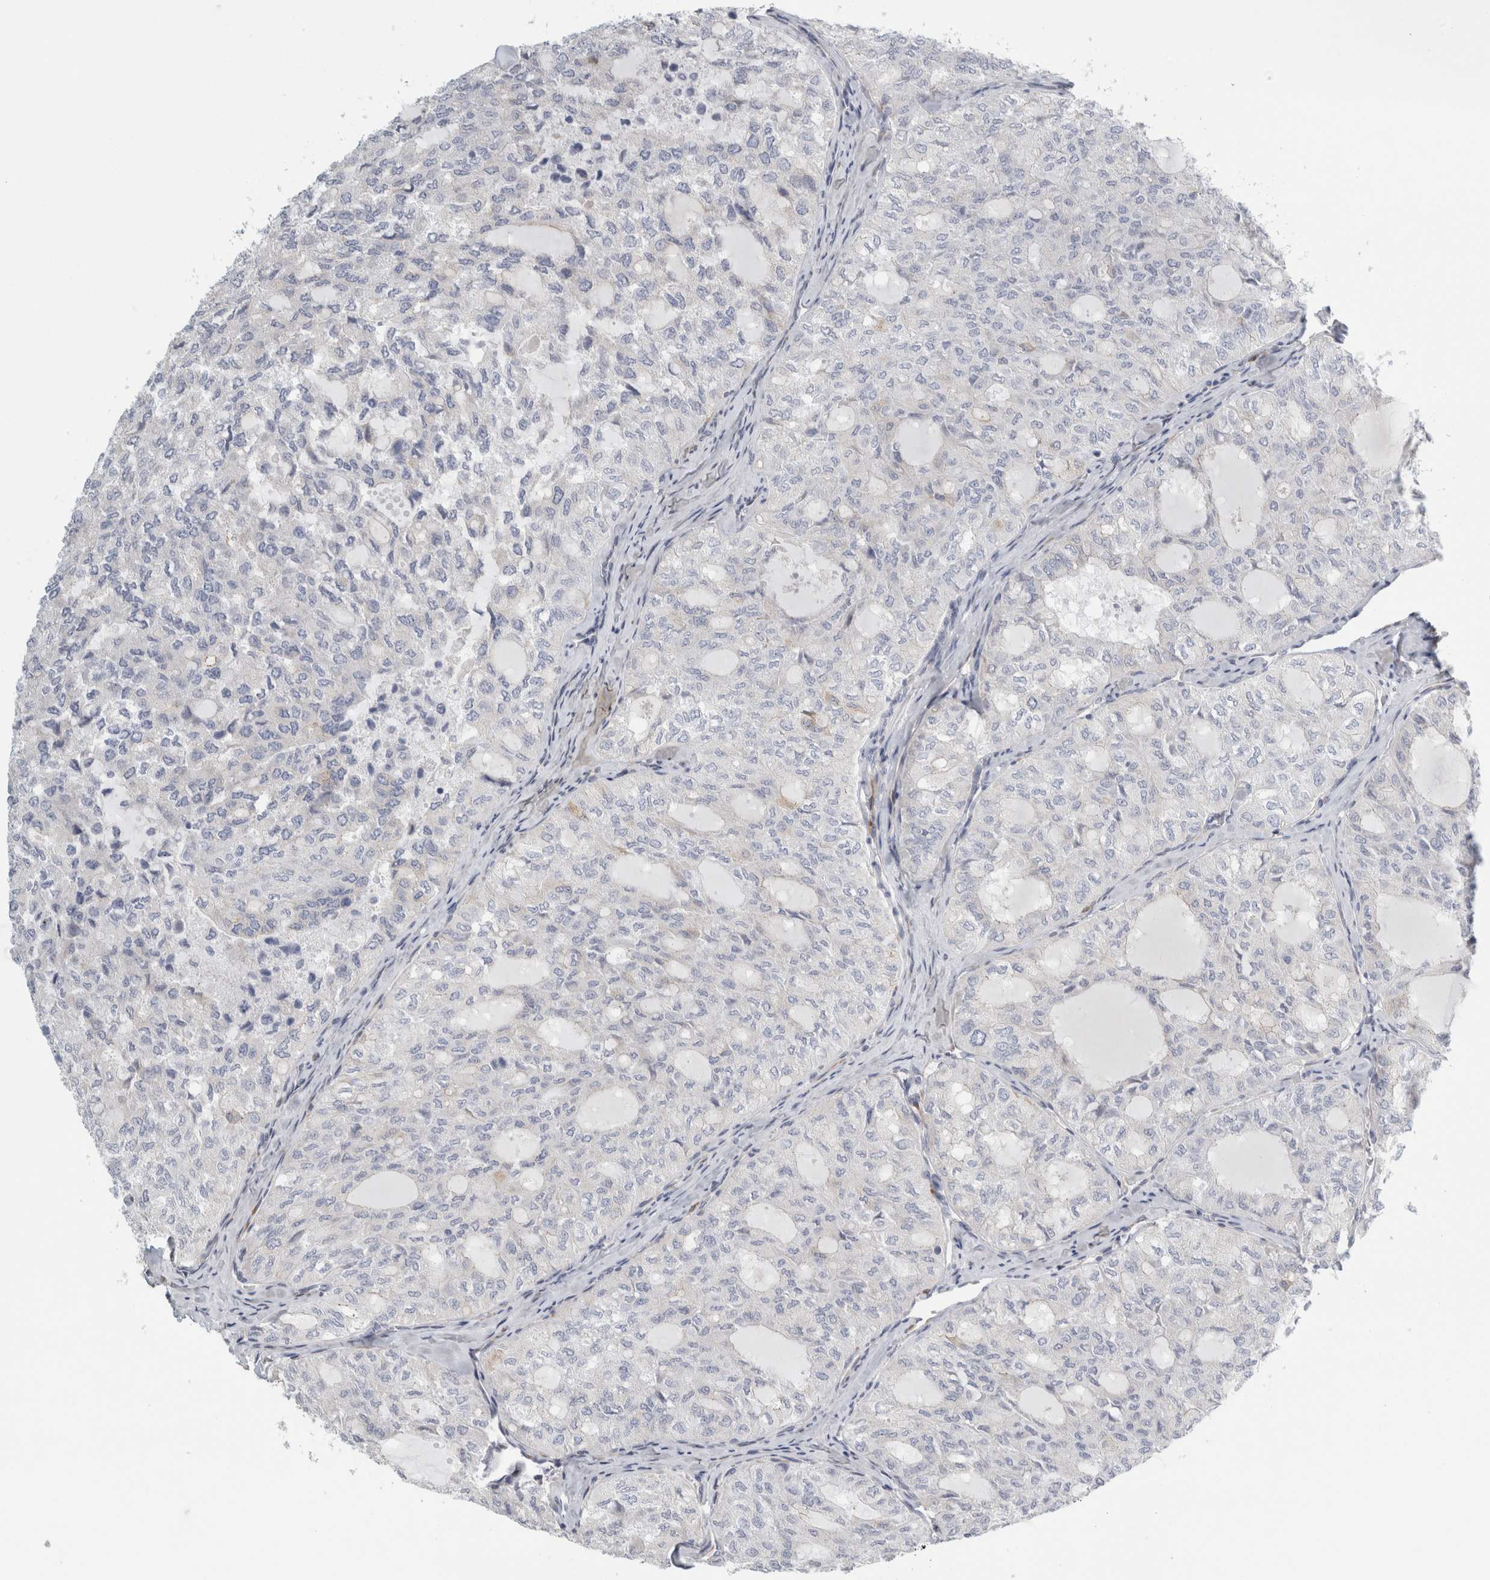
{"staining": {"intensity": "negative", "quantity": "none", "location": "none"}, "tissue": "thyroid cancer", "cell_type": "Tumor cells", "image_type": "cancer", "snomed": [{"axis": "morphology", "description": "Follicular adenoma carcinoma, NOS"}, {"axis": "topography", "description": "Thyroid gland"}], "caption": "A high-resolution photomicrograph shows immunohistochemistry staining of follicular adenoma carcinoma (thyroid), which demonstrates no significant staining in tumor cells.", "gene": "B3GNT3", "patient": {"sex": "male", "age": 75}}